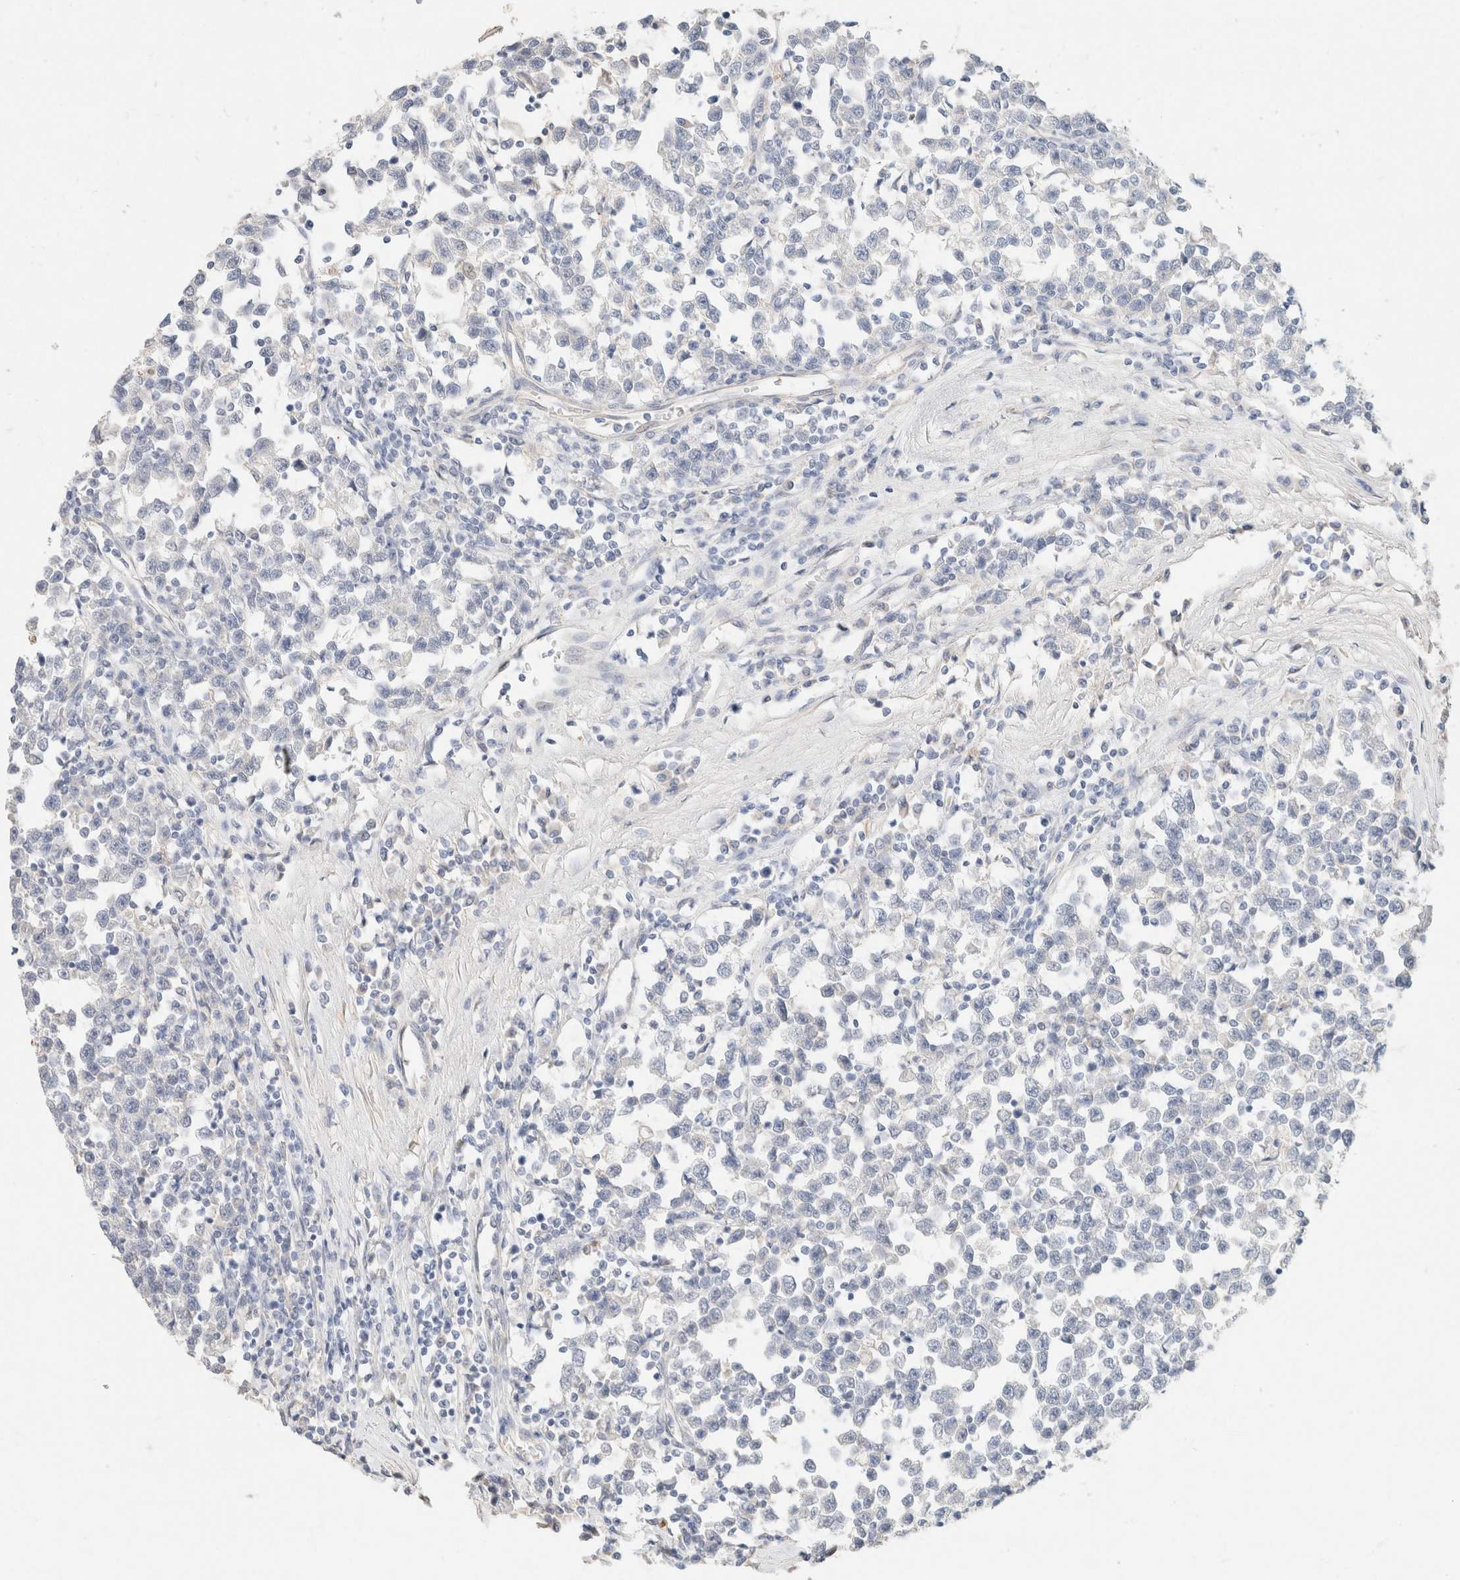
{"staining": {"intensity": "negative", "quantity": "none", "location": "none"}, "tissue": "testis cancer", "cell_type": "Tumor cells", "image_type": "cancer", "snomed": [{"axis": "morphology", "description": "Seminoma, NOS"}, {"axis": "topography", "description": "Testis"}], "caption": "Immunohistochemical staining of human testis cancer displays no significant expression in tumor cells. The staining is performed using DAB (3,3'-diaminobenzidine) brown chromogen with nuclei counter-stained in using hematoxylin.", "gene": "CA12", "patient": {"sex": "male", "age": 43}}